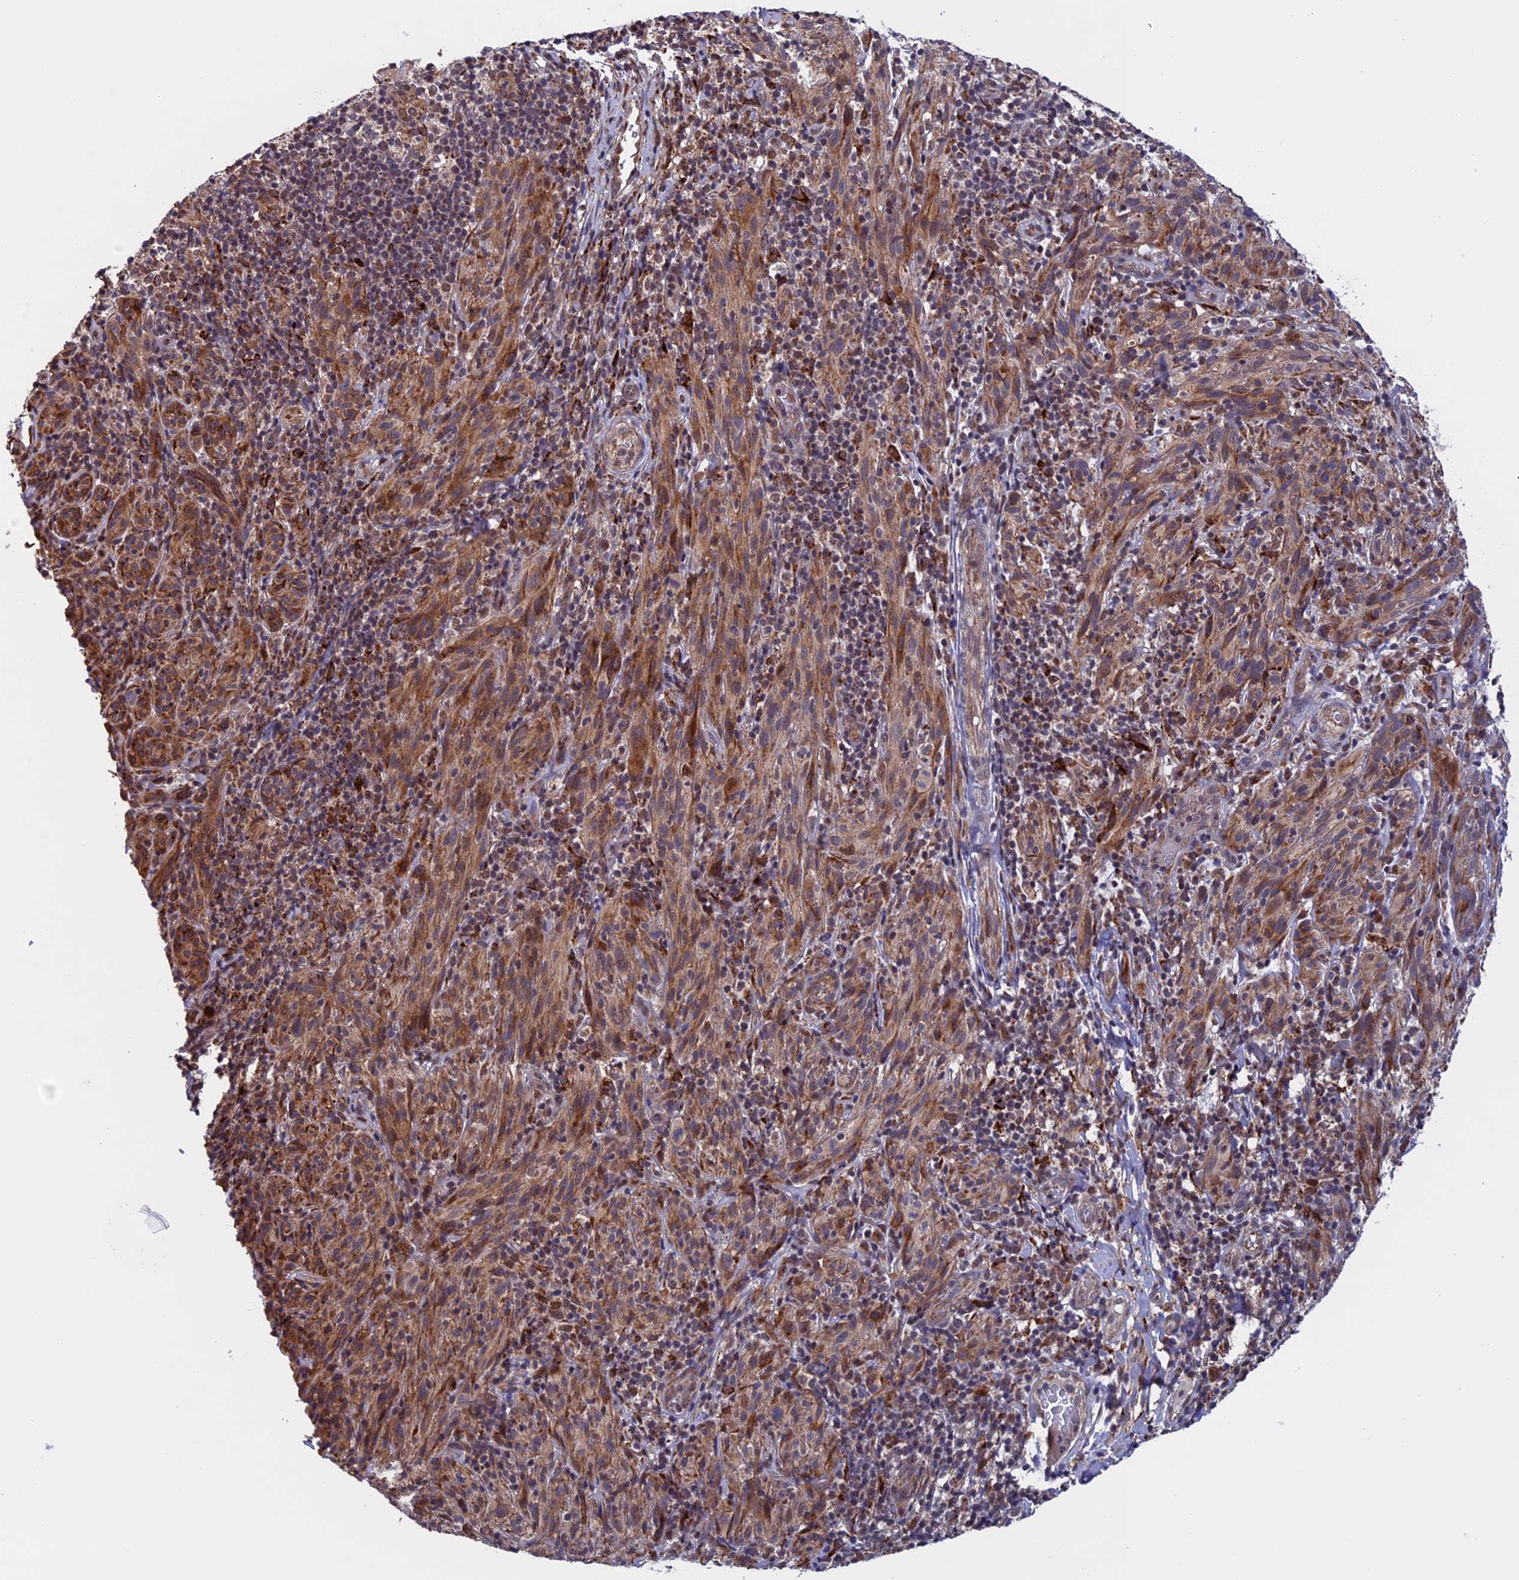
{"staining": {"intensity": "moderate", "quantity": ">75%", "location": "cytoplasmic/membranous"}, "tissue": "melanoma", "cell_type": "Tumor cells", "image_type": "cancer", "snomed": [{"axis": "morphology", "description": "Malignant melanoma, NOS"}, {"axis": "topography", "description": "Skin of head"}], "caption": "A high-resolution micrograph shows immunohistochemistry staining of malignant melanoma, which shows moderate cytoplasmic/membranous expression in about >75% of tumor cells.", "gene": "RNF17", "patient": {"sex": "male", "age": 96}}